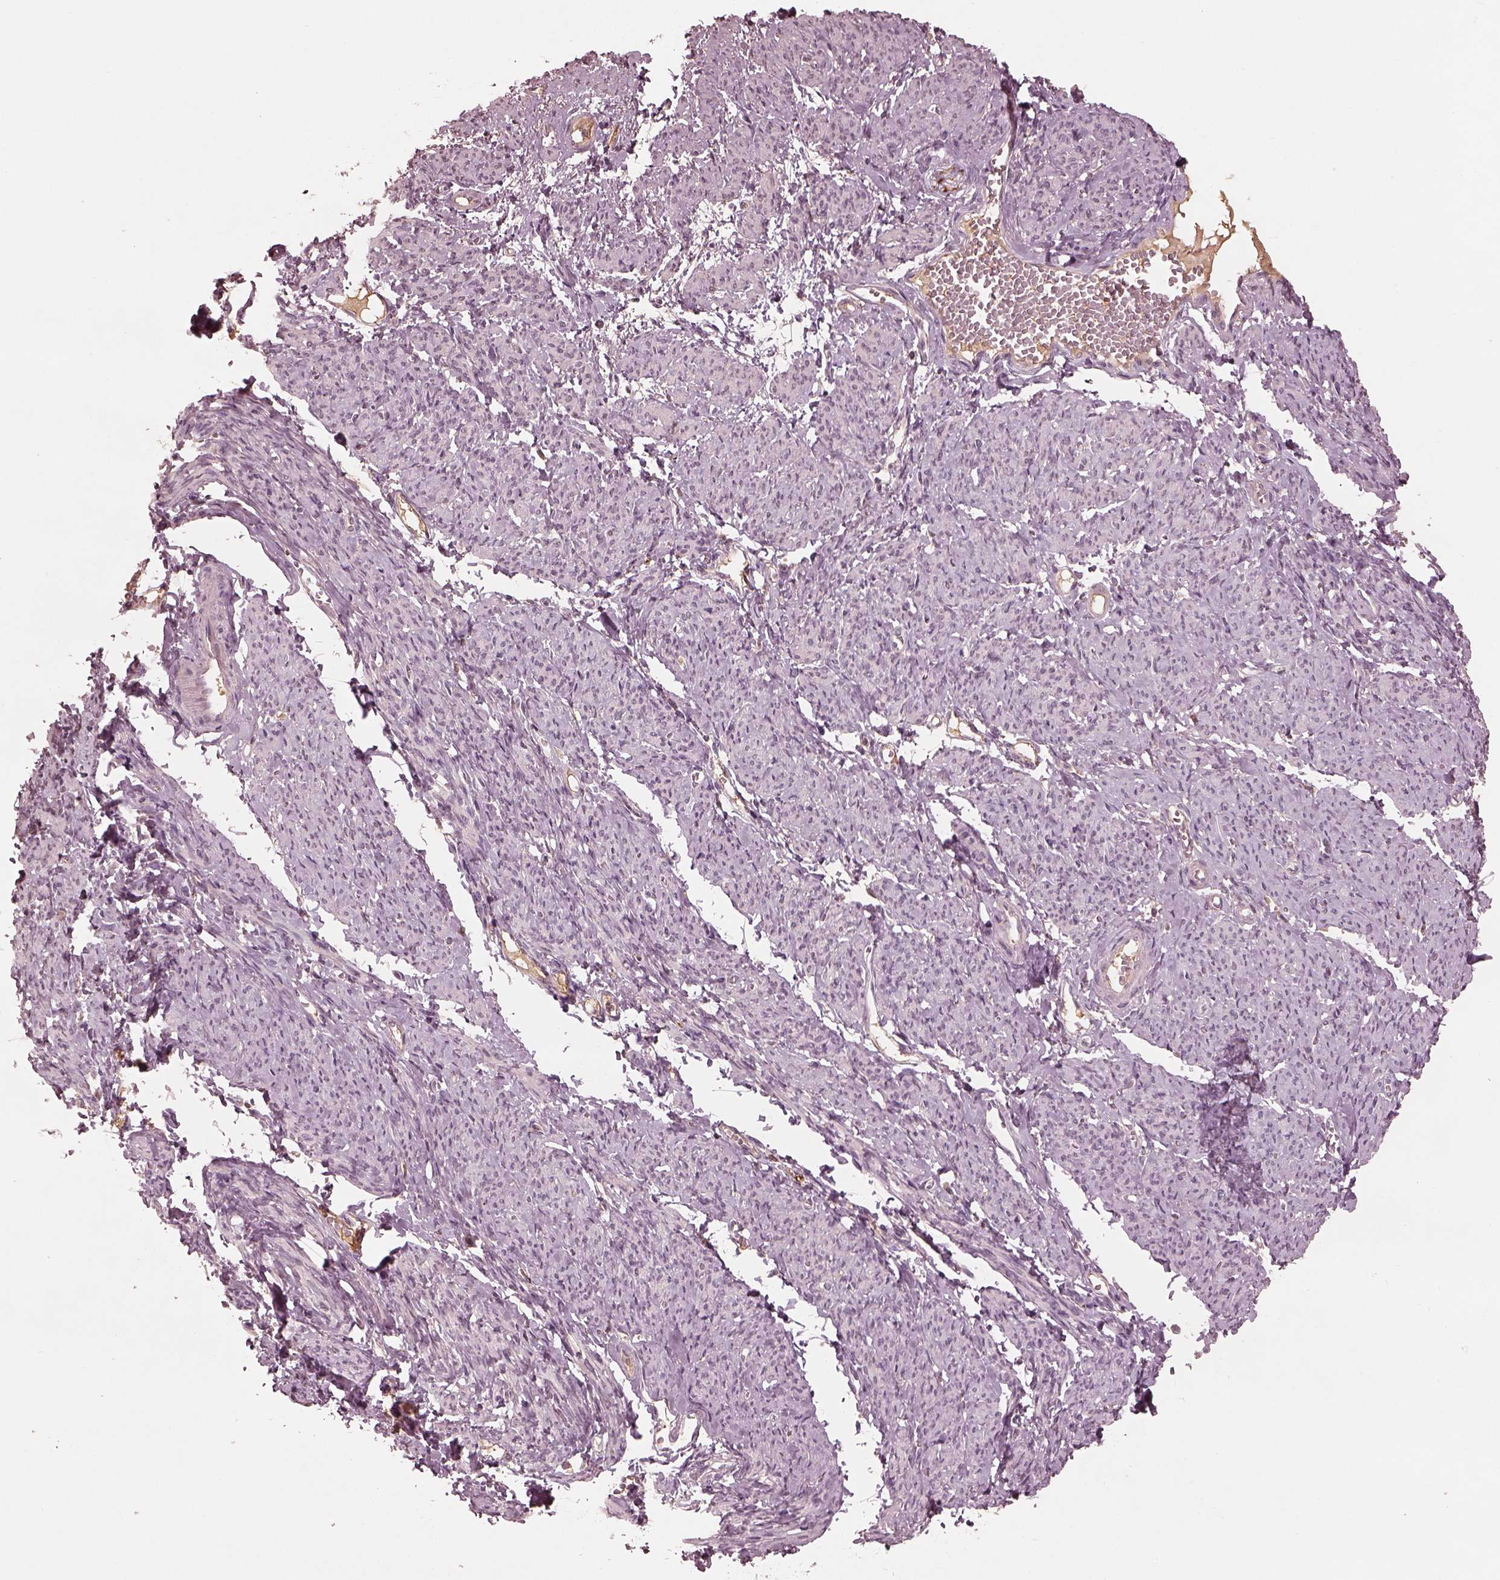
{"staining": {"intensity": "negative", "quantity": "none", "location": "none"}, "tissue": "smooth muscle", "cell_type": "Smooth muscle cells", "image_type": "normal", "snomed": [{"axis": "morphology", "description": "Normal tissue, NOS"}, {"axis": "topography", "description": "Smooth muscle"}], "caption": "Human smooth muscle stained for a protein using immunohistochemistry reveals no expression in smooth muscle cells.", "gene": "CALR3", "patient": {"sex": "female", "age": 65}}